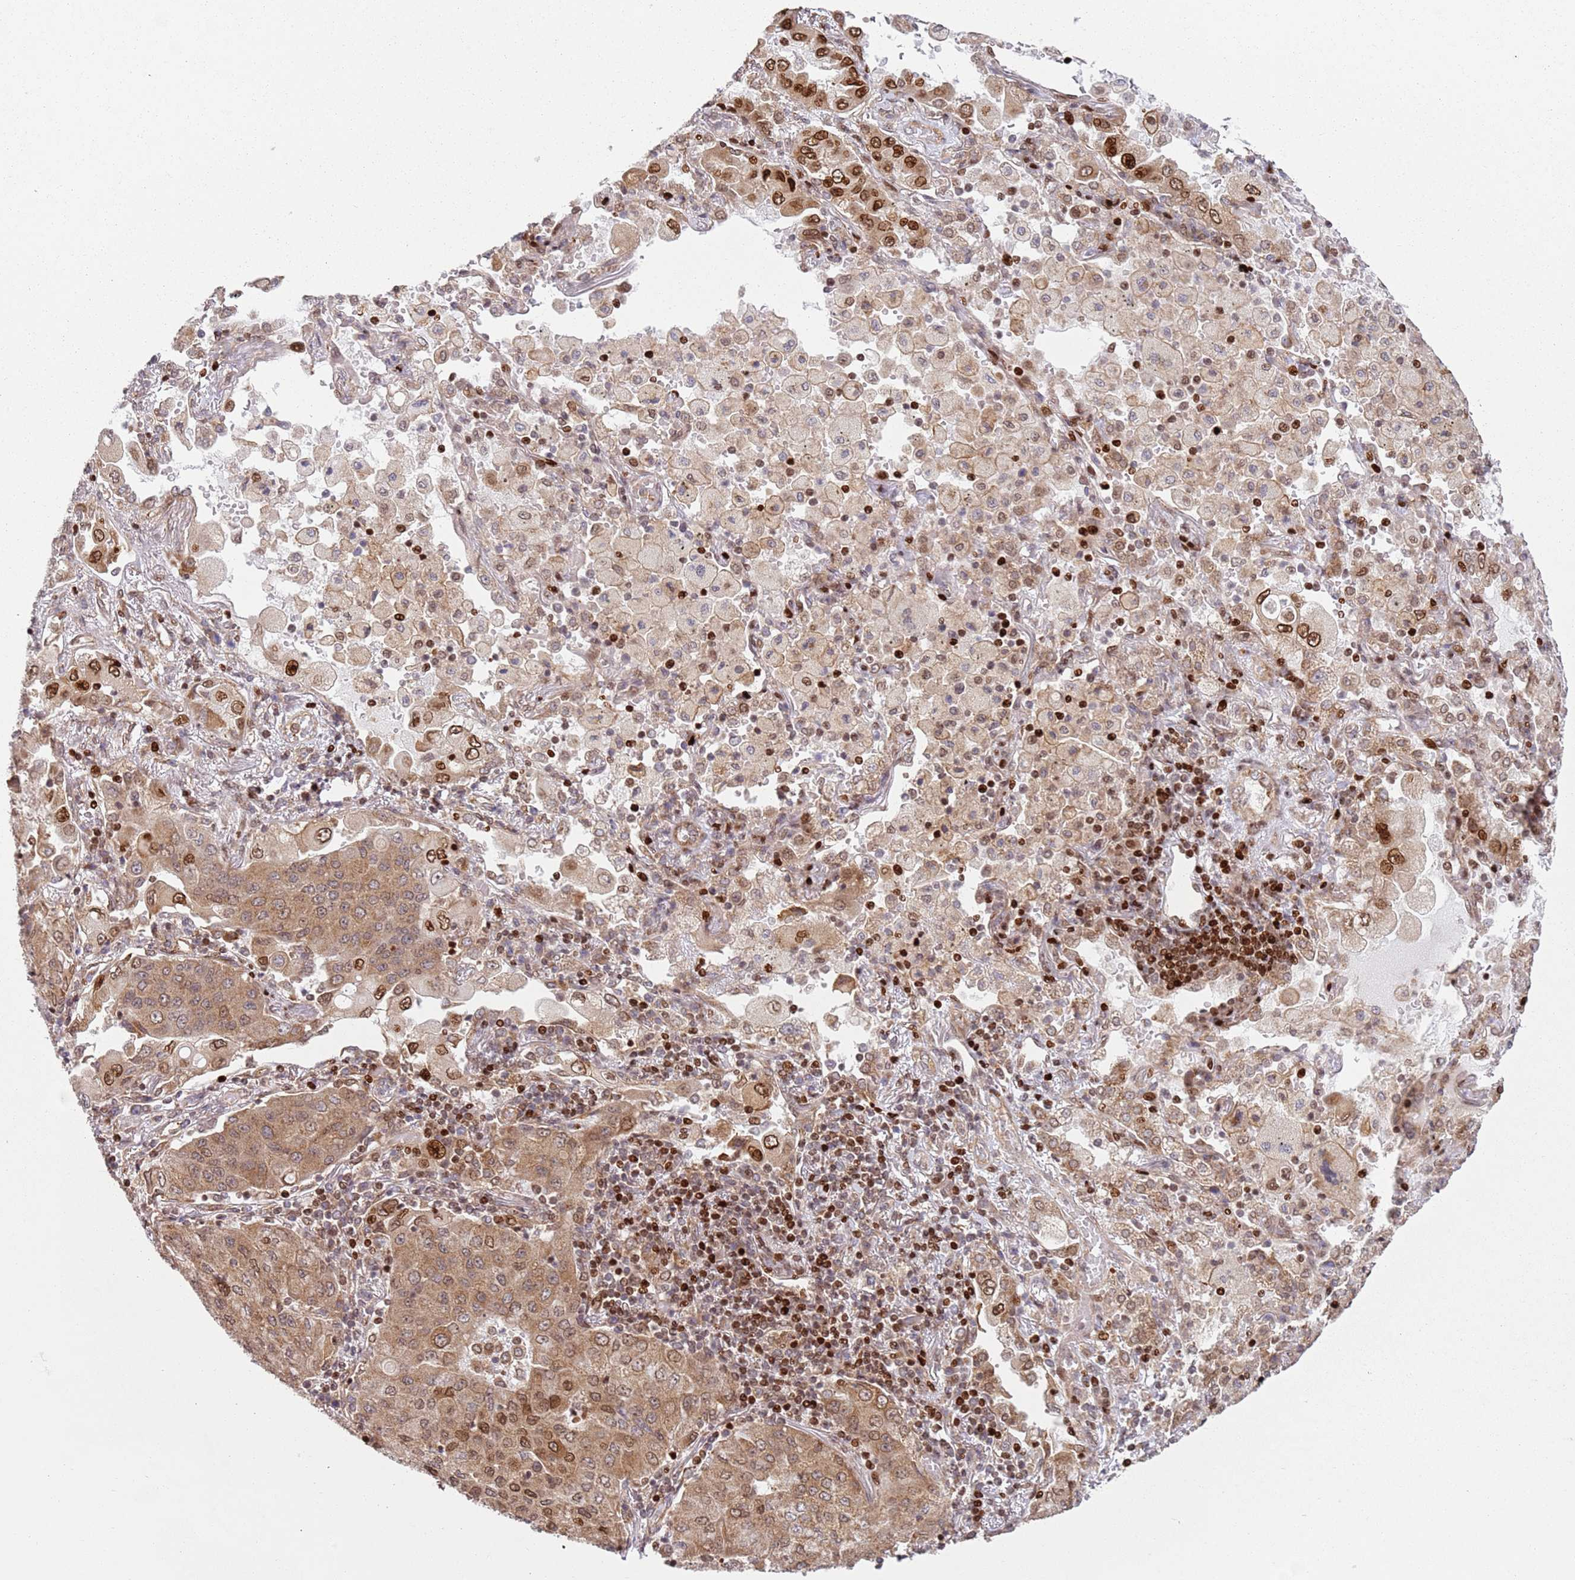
{"staining": {"intensity": "strong", "quantity": ">75%", "location": "cytoplasmic/membranous,nuclear"}, "tissue": "lung cancer", "cell_type": "Tumor cells", "image_type": "cancer", "snomed": [{"axis": "morphology", "description": "Squamous cell carcinoma, NOS"}, {"axis": "topography", "description": "Lung"}], "caption": "Squamous cell carcinoma (lung) stained with a brown dye displays strong cytoplasmic/membranous and nuclear positive expression in about >75% of tumor cells.", "gene": "HNRNPLL", "patient": {"sex": "male", "age": 74}}